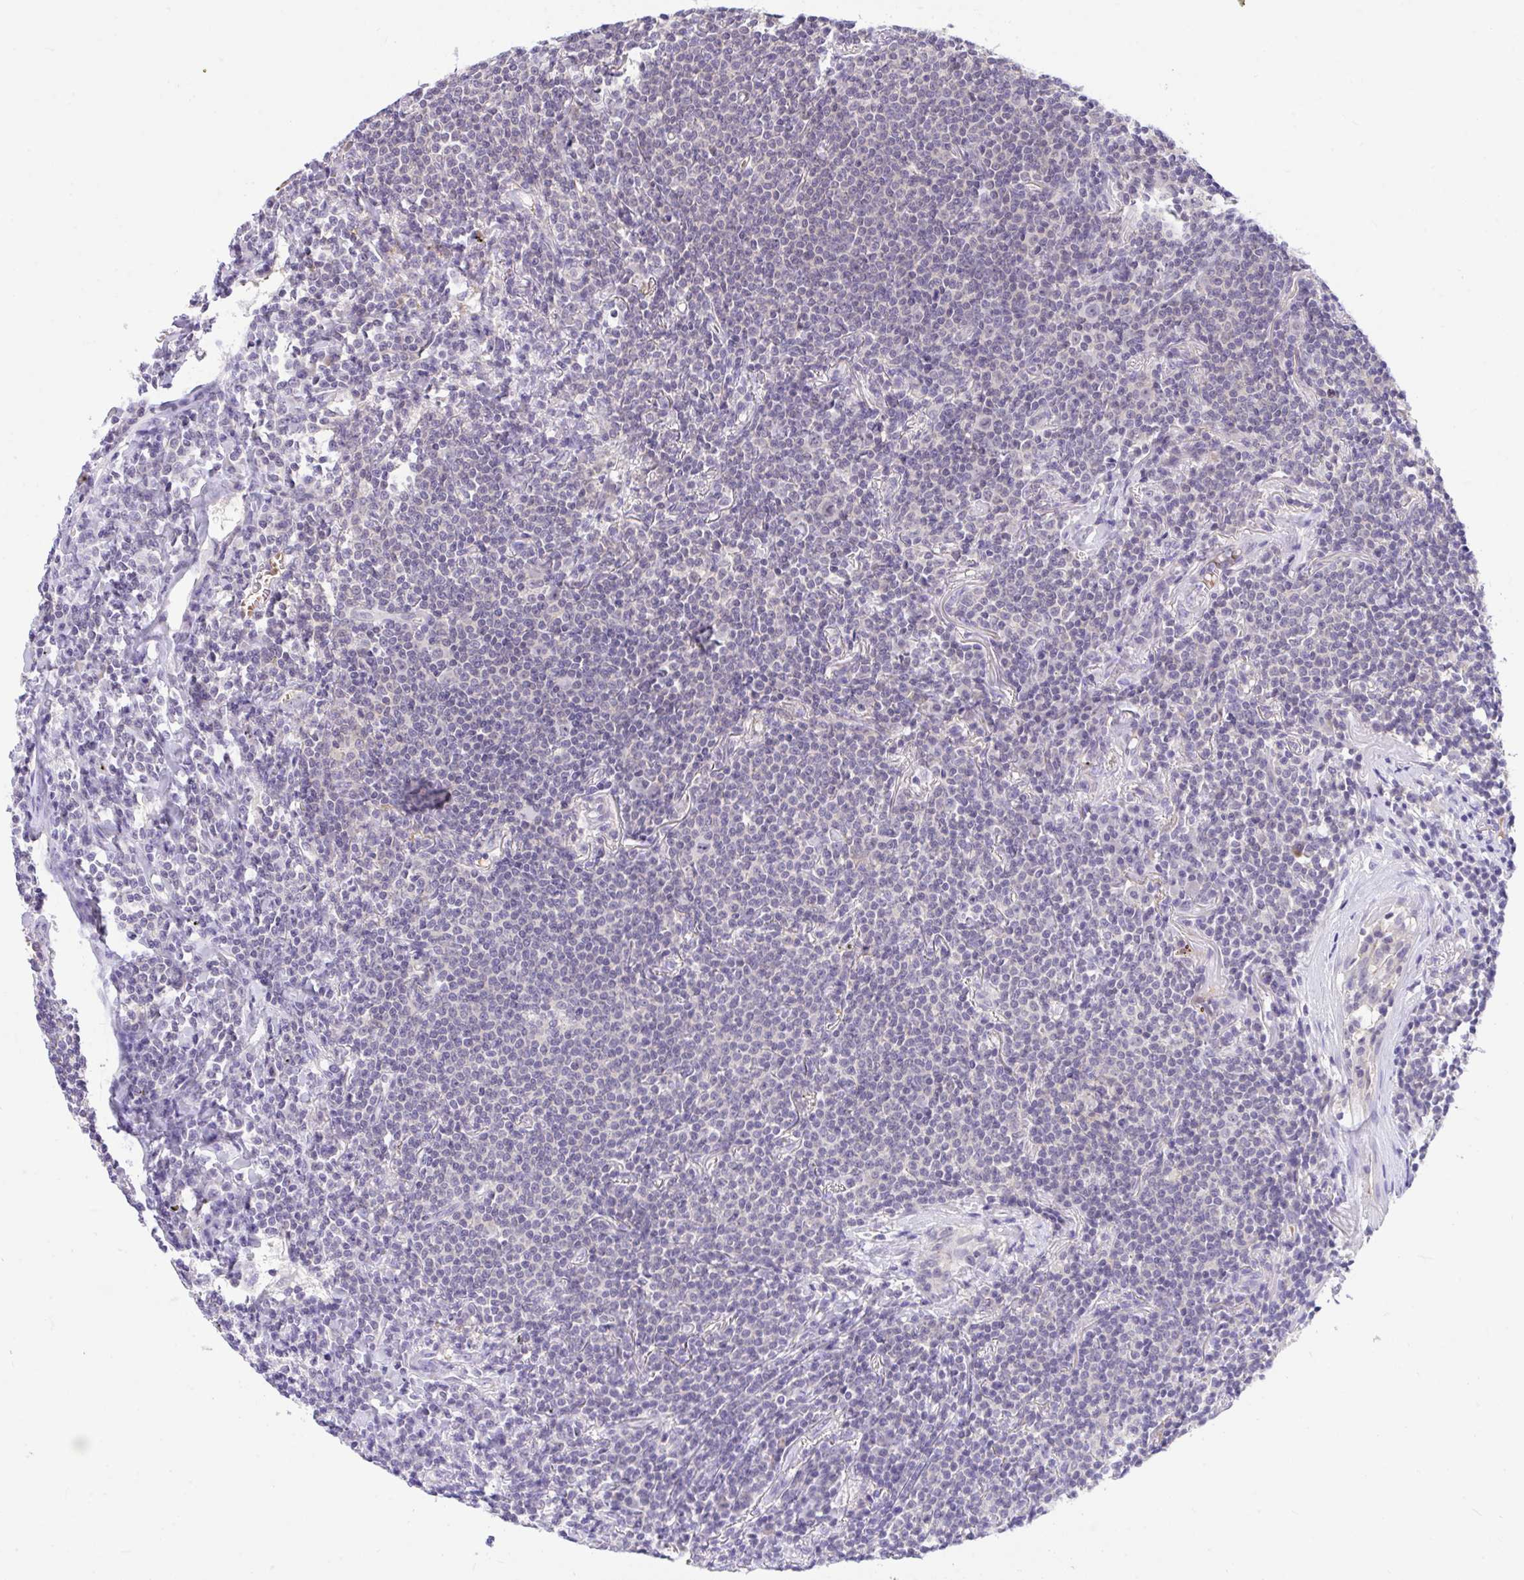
{"staining": {"intensity": "negative", "quantity": "none", "location": "none"}, "tissue": "lymphoma", "cell_type": "Tumor cells", "image_type": "cancer", "snomed": [{"axis": "morphology", "description": "Malignant lymphoma, non-Hodgkin's type, Low grade"}, {"axis": "topography", "description": "Lung"}], "caption": "Human lymphoma stained for a protein using immunohistochemistry displays no staining in tumor cells.", "gene": "PPP1CA", "patient": {"sex": "female", "age": 71}}